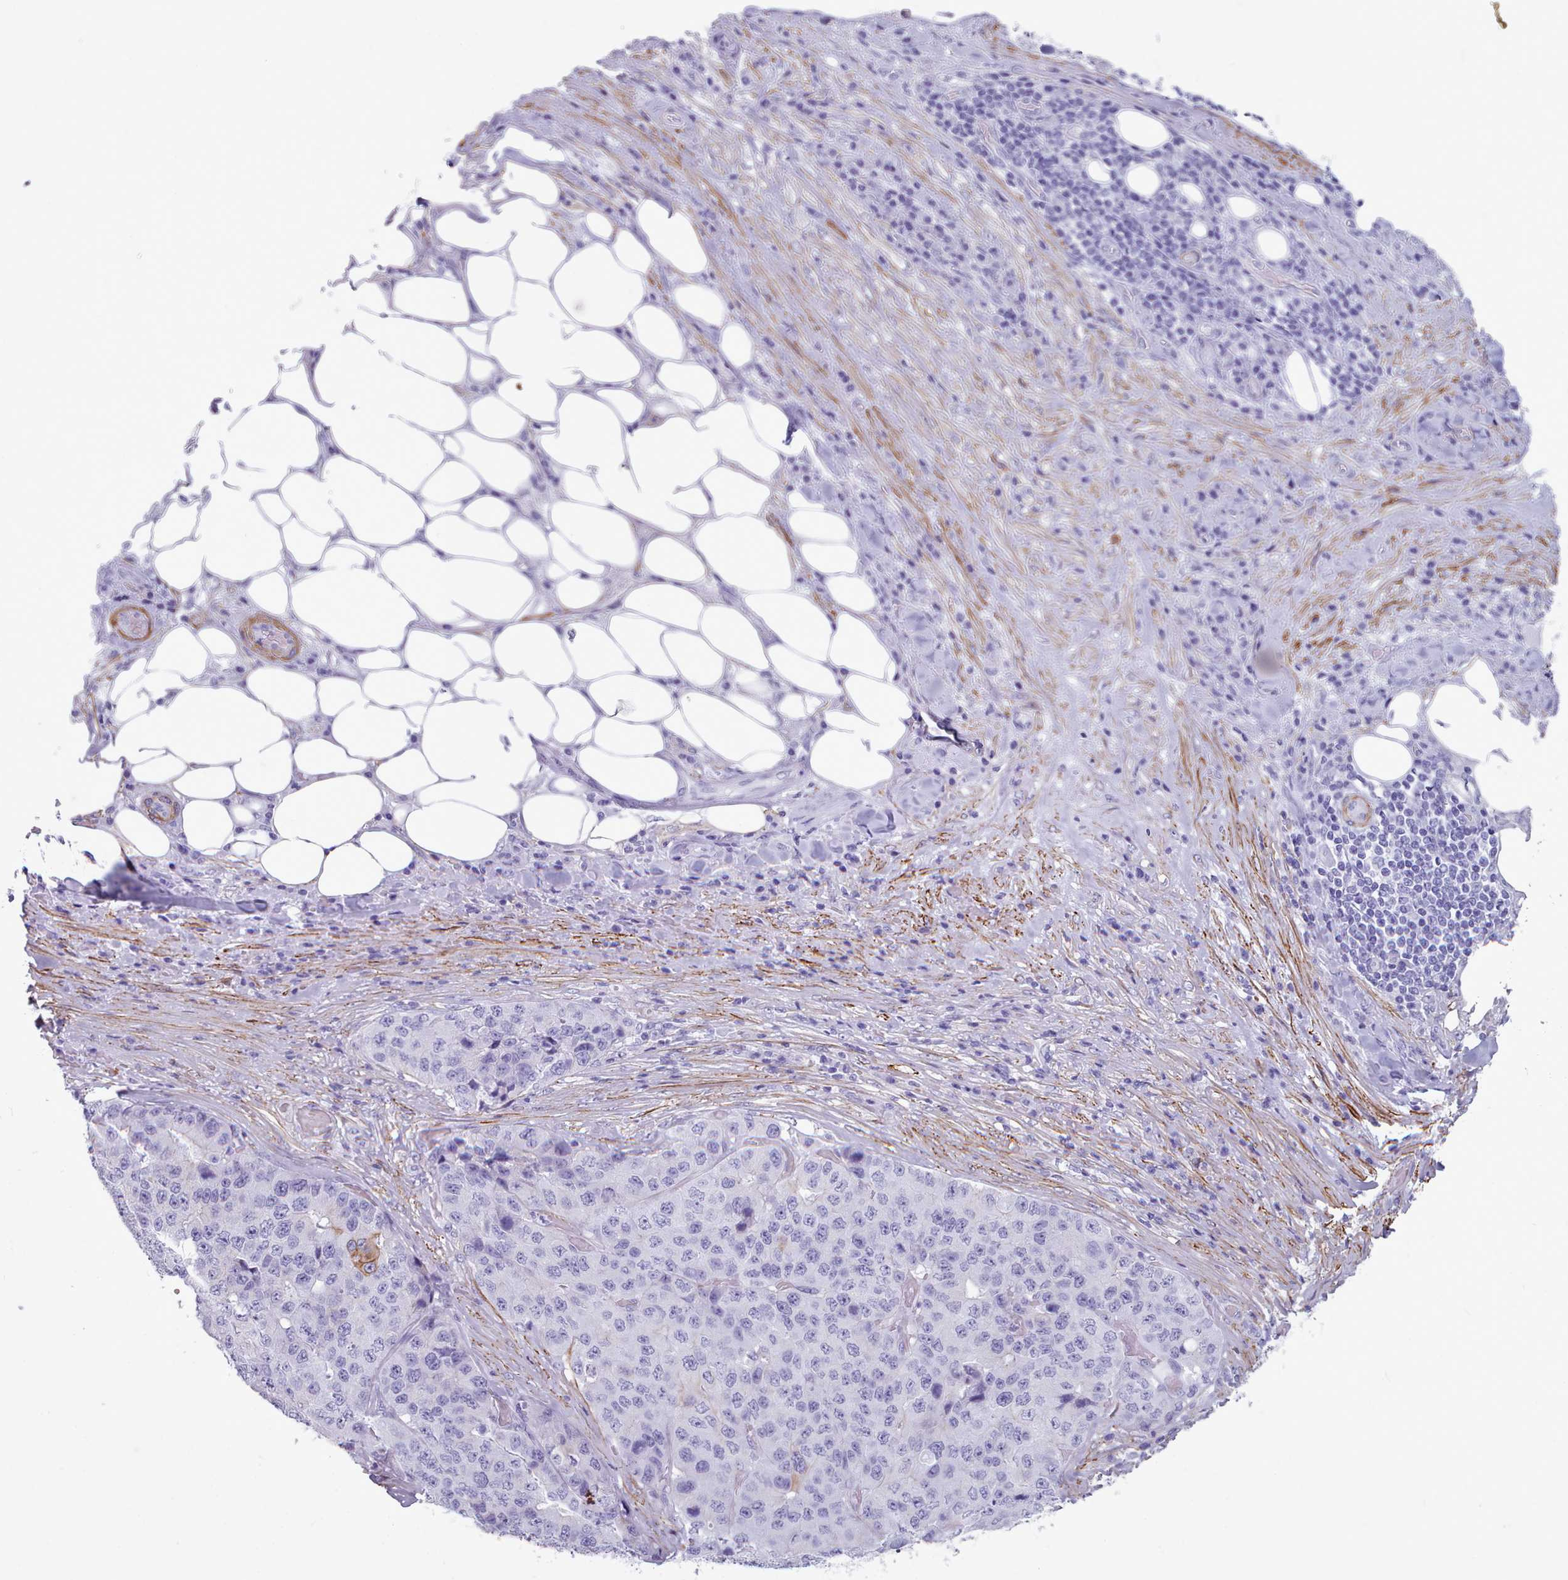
{"staining": {"intensity": "negative", "quantity": "none", "location": "none"}, "tissue": "stomach cancer", "cell_type": "Tumor cells", "image_type": "cancer", "snomed": [{"axis": "morphology", "description": "Adenocarcinoma, NOS"}, {"axis": "topography", "description": "Stomach"}], "caption": "This is a micrograph of IHC staining of adenocarcinoma (stomach), which shows no positivity in tumor cells.", "gene": "FPGS", "patient": {"sex": "male", "age": 71}}